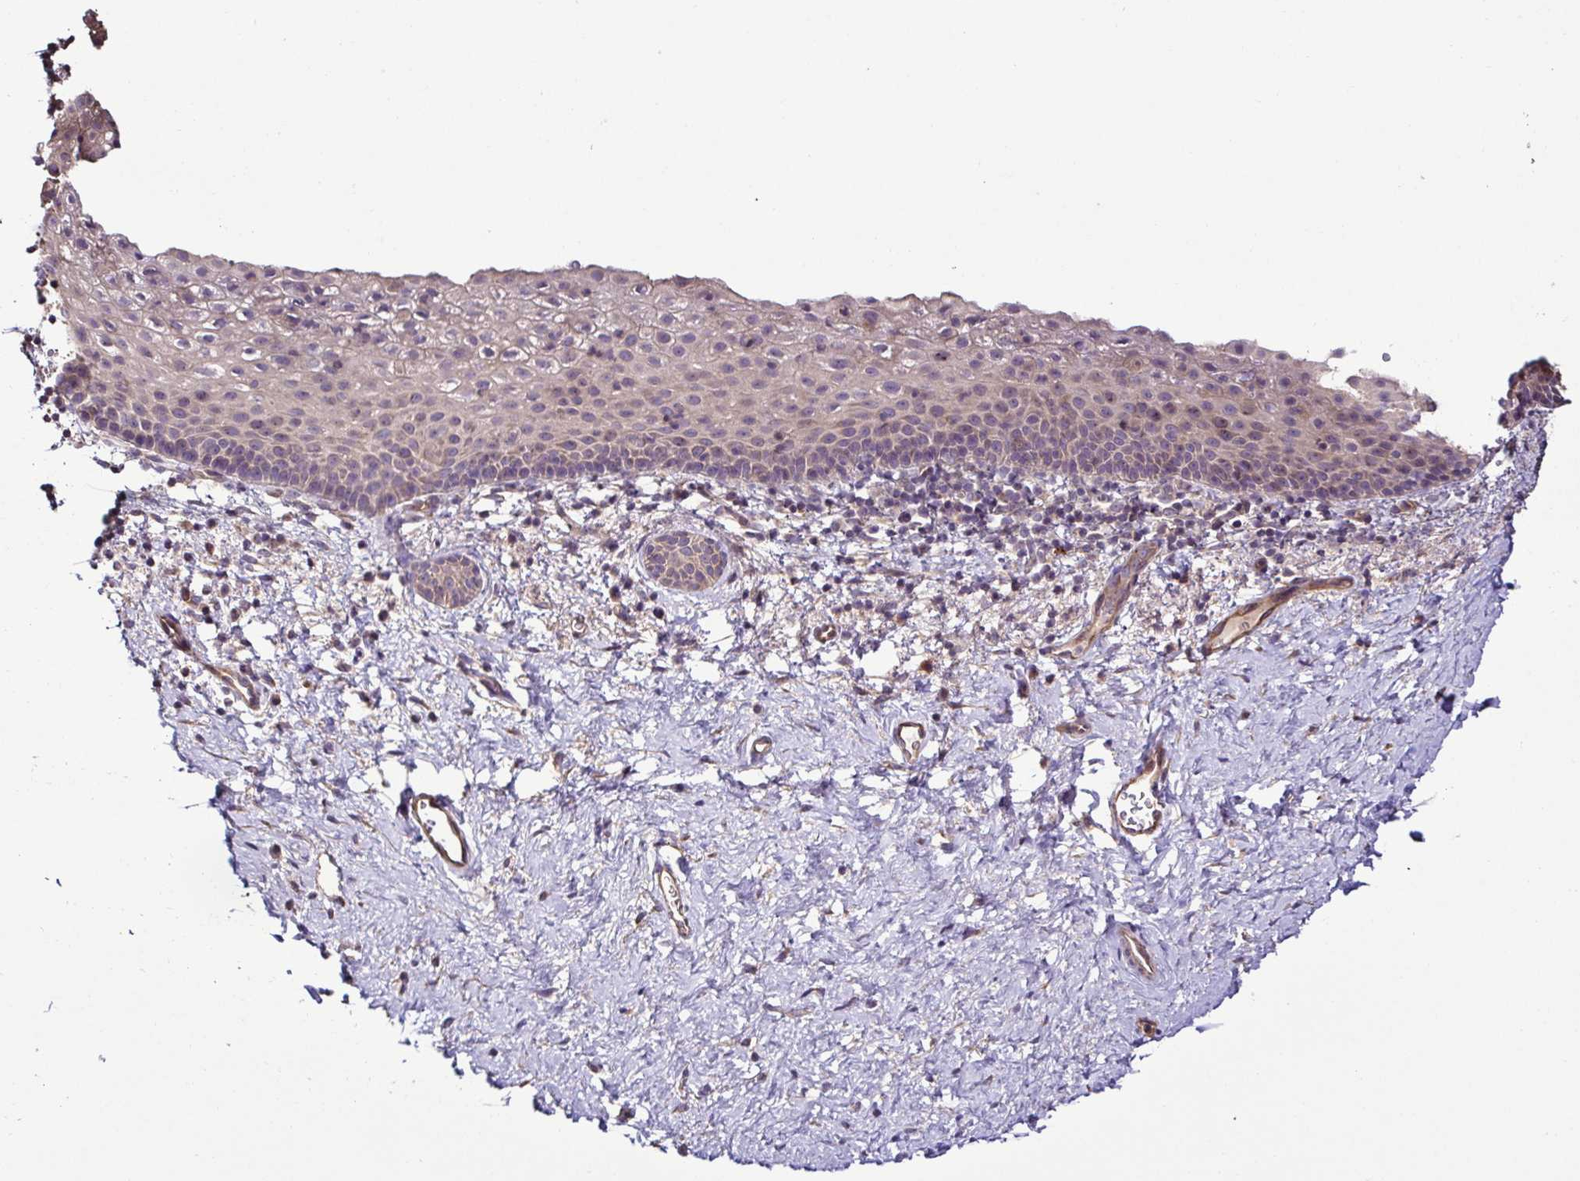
{"staining": {"intensity": "weak", "quantity": "<25%", "location": "nuclear"}, "tissue": "vagina", "cell_type": "Squamous epithelial cells", "image_type": "normal", "snomed": [{"axis": "morphology", "description": "Normal tissue, NOS"}, {"axis": "topography", "description": "Vagina"}], "caption": "The immunohistochemistry (IHC) histopathology image has no significant expression in squamous epithelial cells of vagina.", "gene": "LMOD2", "patient": {"sex": "female", "age": 61}}